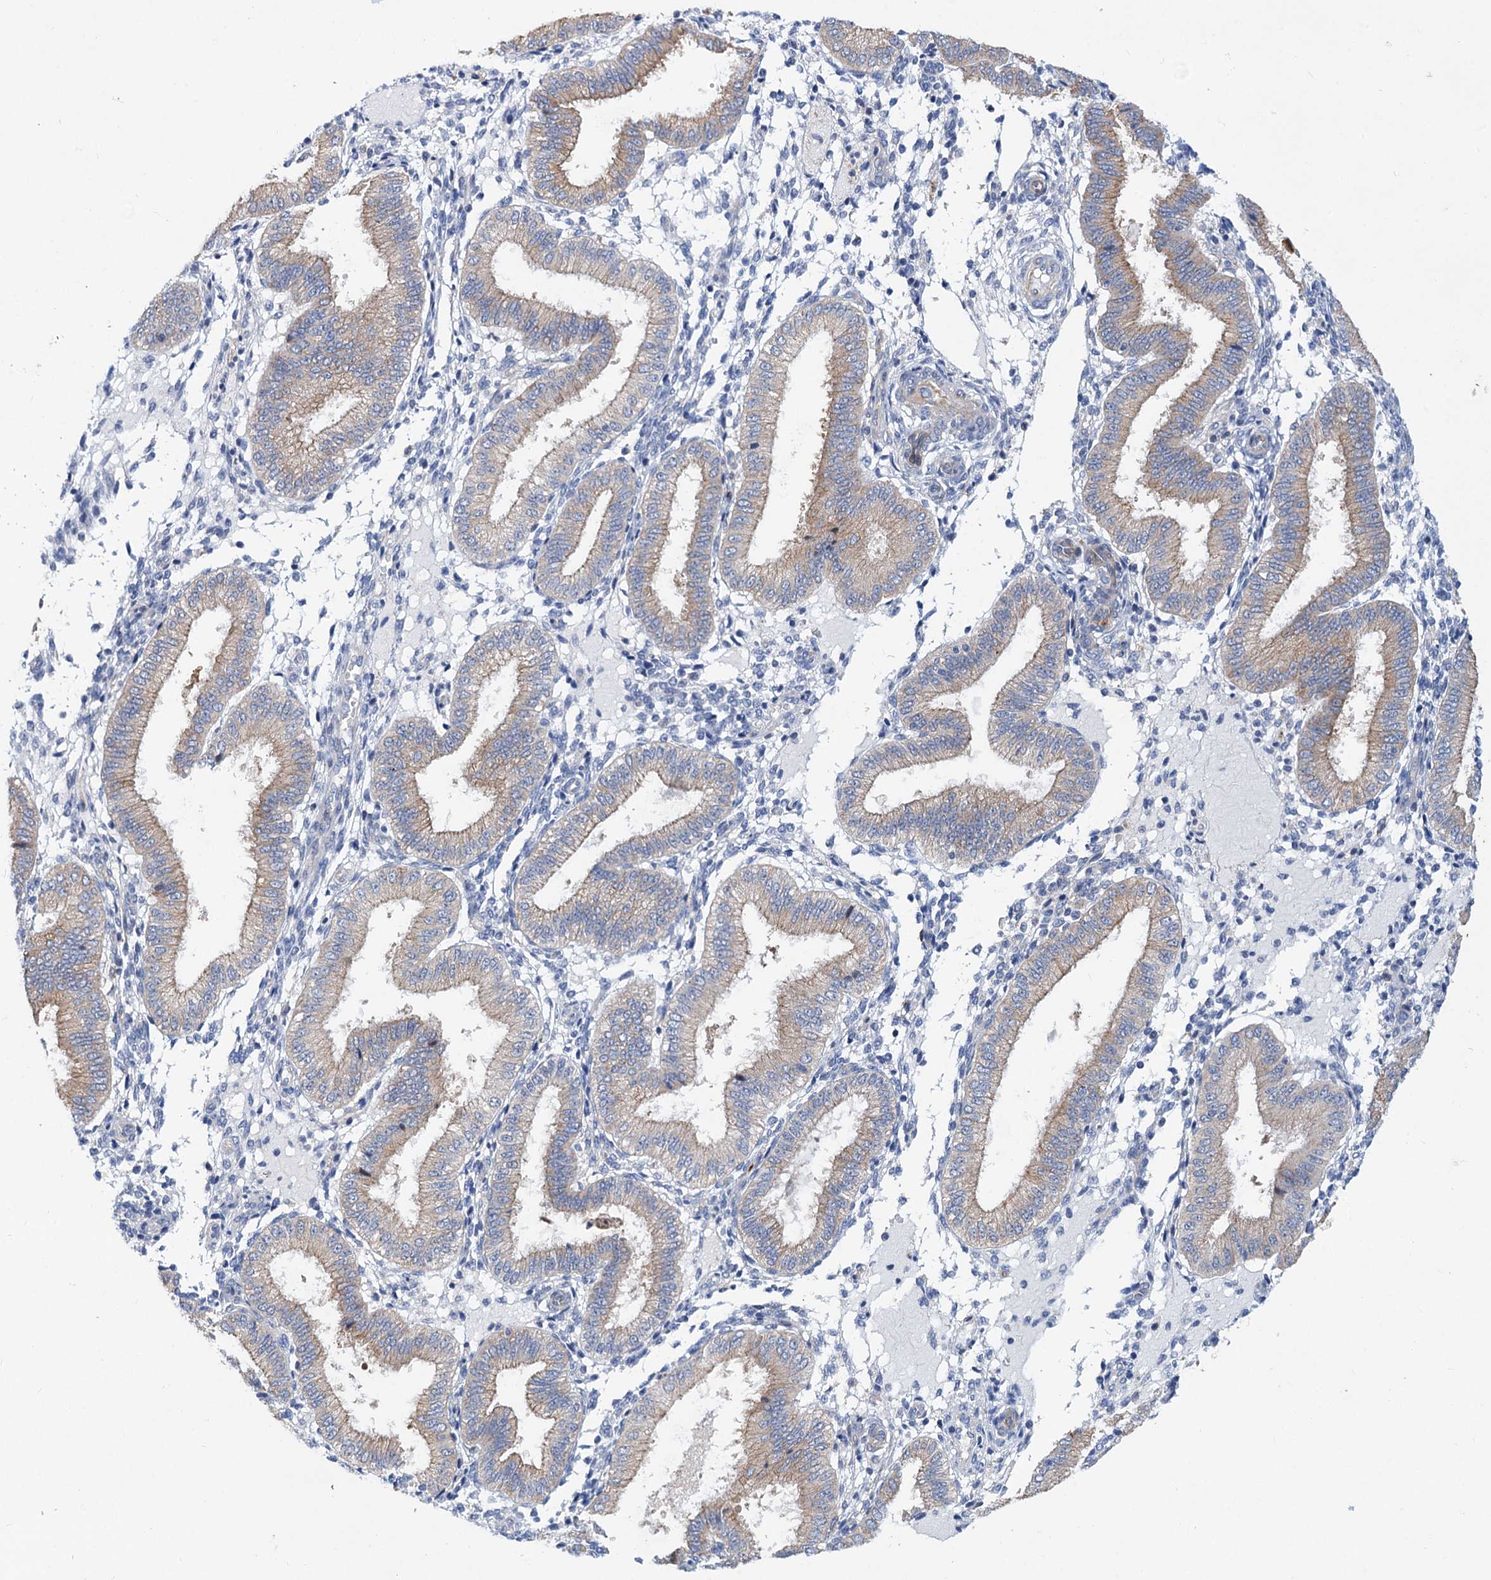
{"staining": {"intensity": "negative", "quantity": "none", "location": "none"}, "tissue": "endometrium", "cell_type": "Cells in endometrial stroma", "image_type": "normal", "snomed": [{"axis": "morphology", "description": "Normal tissue, NOS"}, {"axis": "topography", "description": "Endometrium"}], "caption": "Endometrium was stained to show a protein in brown. There is no significant expression in cells in endometrial stroma.", "gene": "TRIM55", "patient": {"sex": "female", "age": 39}}